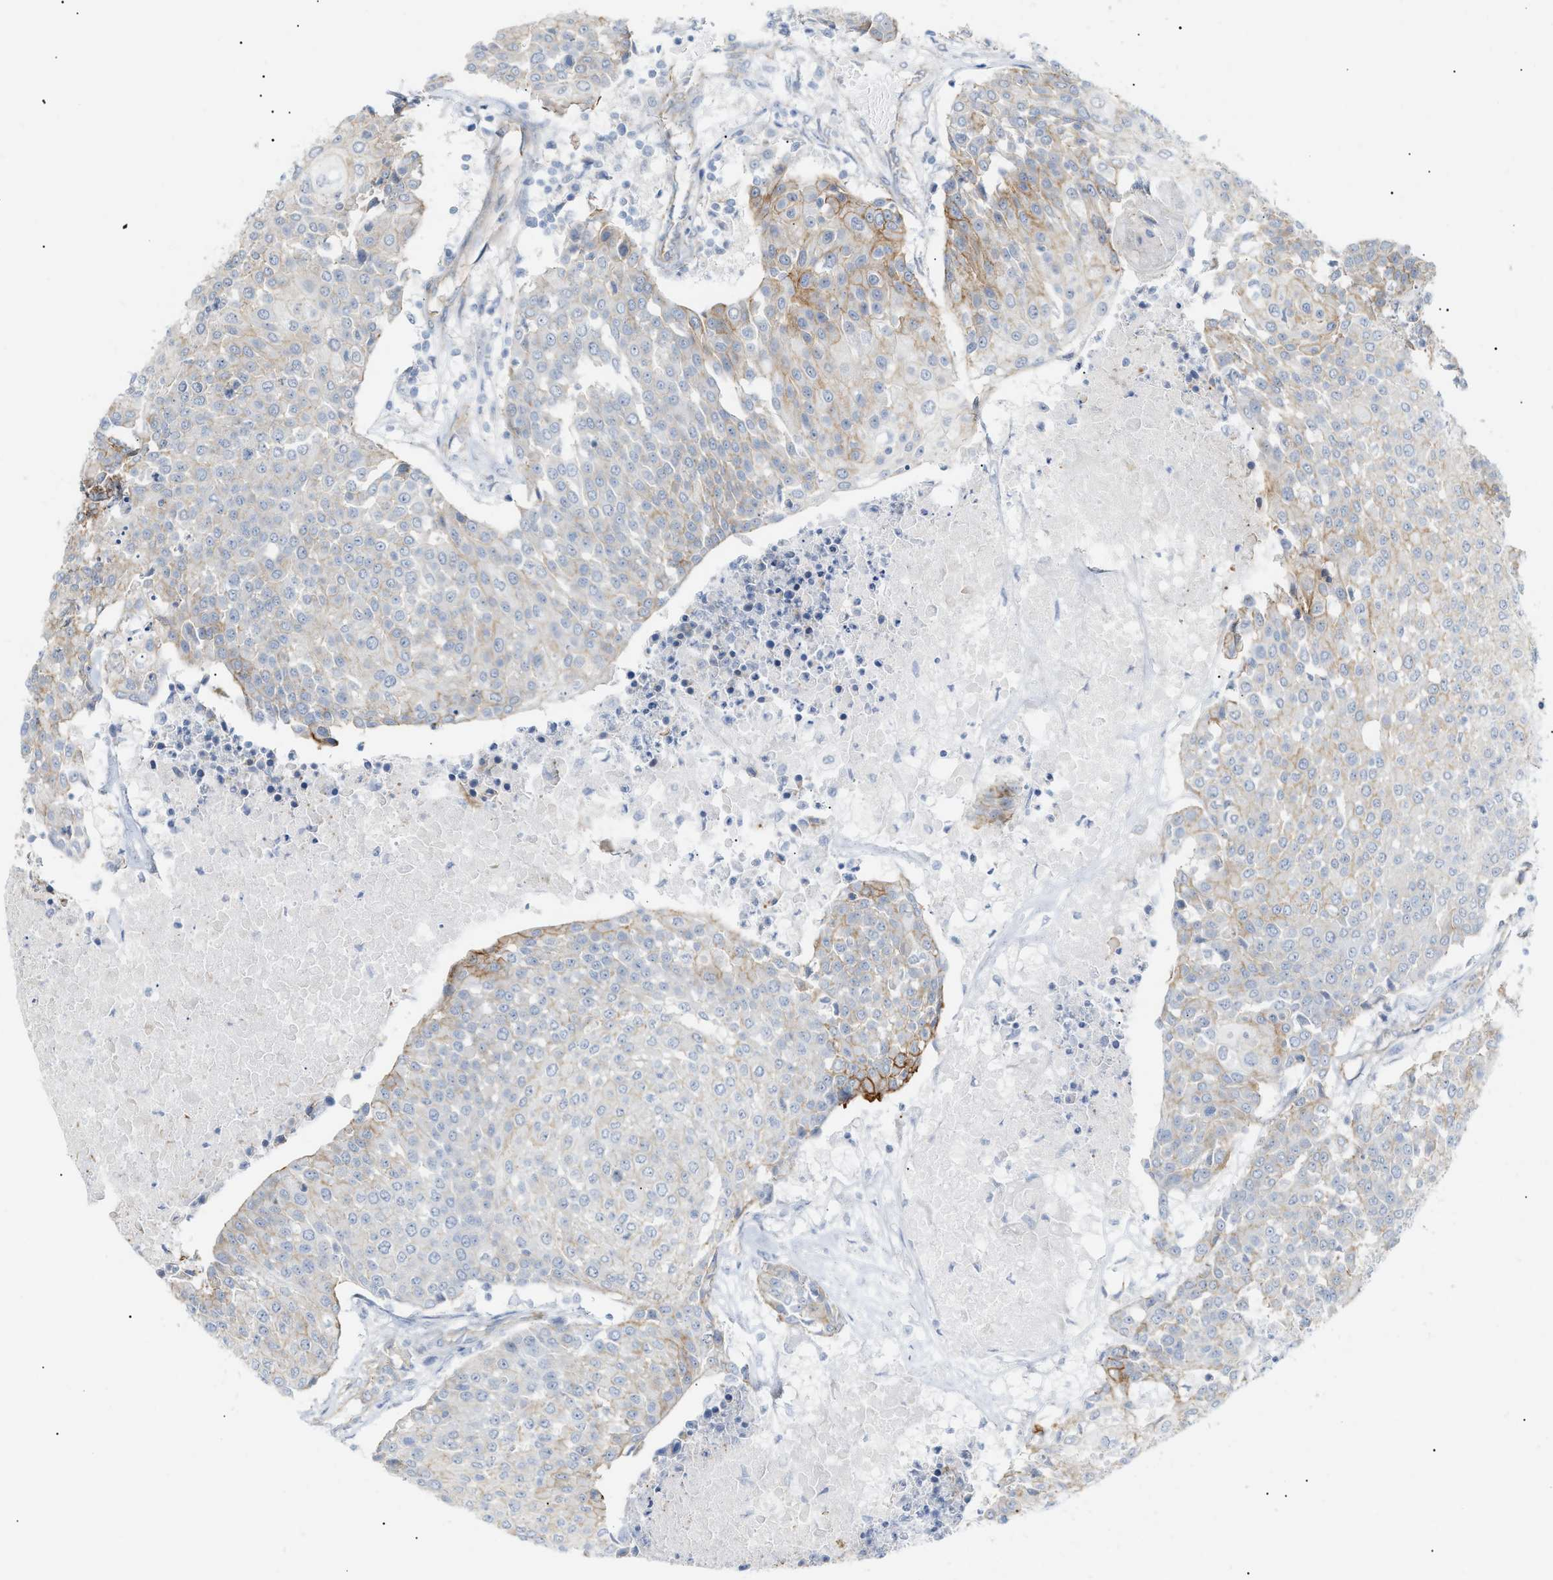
{"staining": {"intensity": "moderate", "quantity": "<25%", "location": "cytoplasmic/membranous"}, "tissue": "urothelial cancer", "cell_type": "Tumor cells", "image_type": "cancer", "snomed": [{"axis": "morphology", "description": "Urothelial carcinoma, High grade"}, {"axis": "topography", "description": "Urinary bladder"}], "caption": "This photomicrograph reveals IHC staining of human urothelial cancer, with low moderate cytoplasmic/membranous staining in about <25% of tumor cells.", "gene": "ZFHX2", "patient": {"sex": "female", "age": 85}}